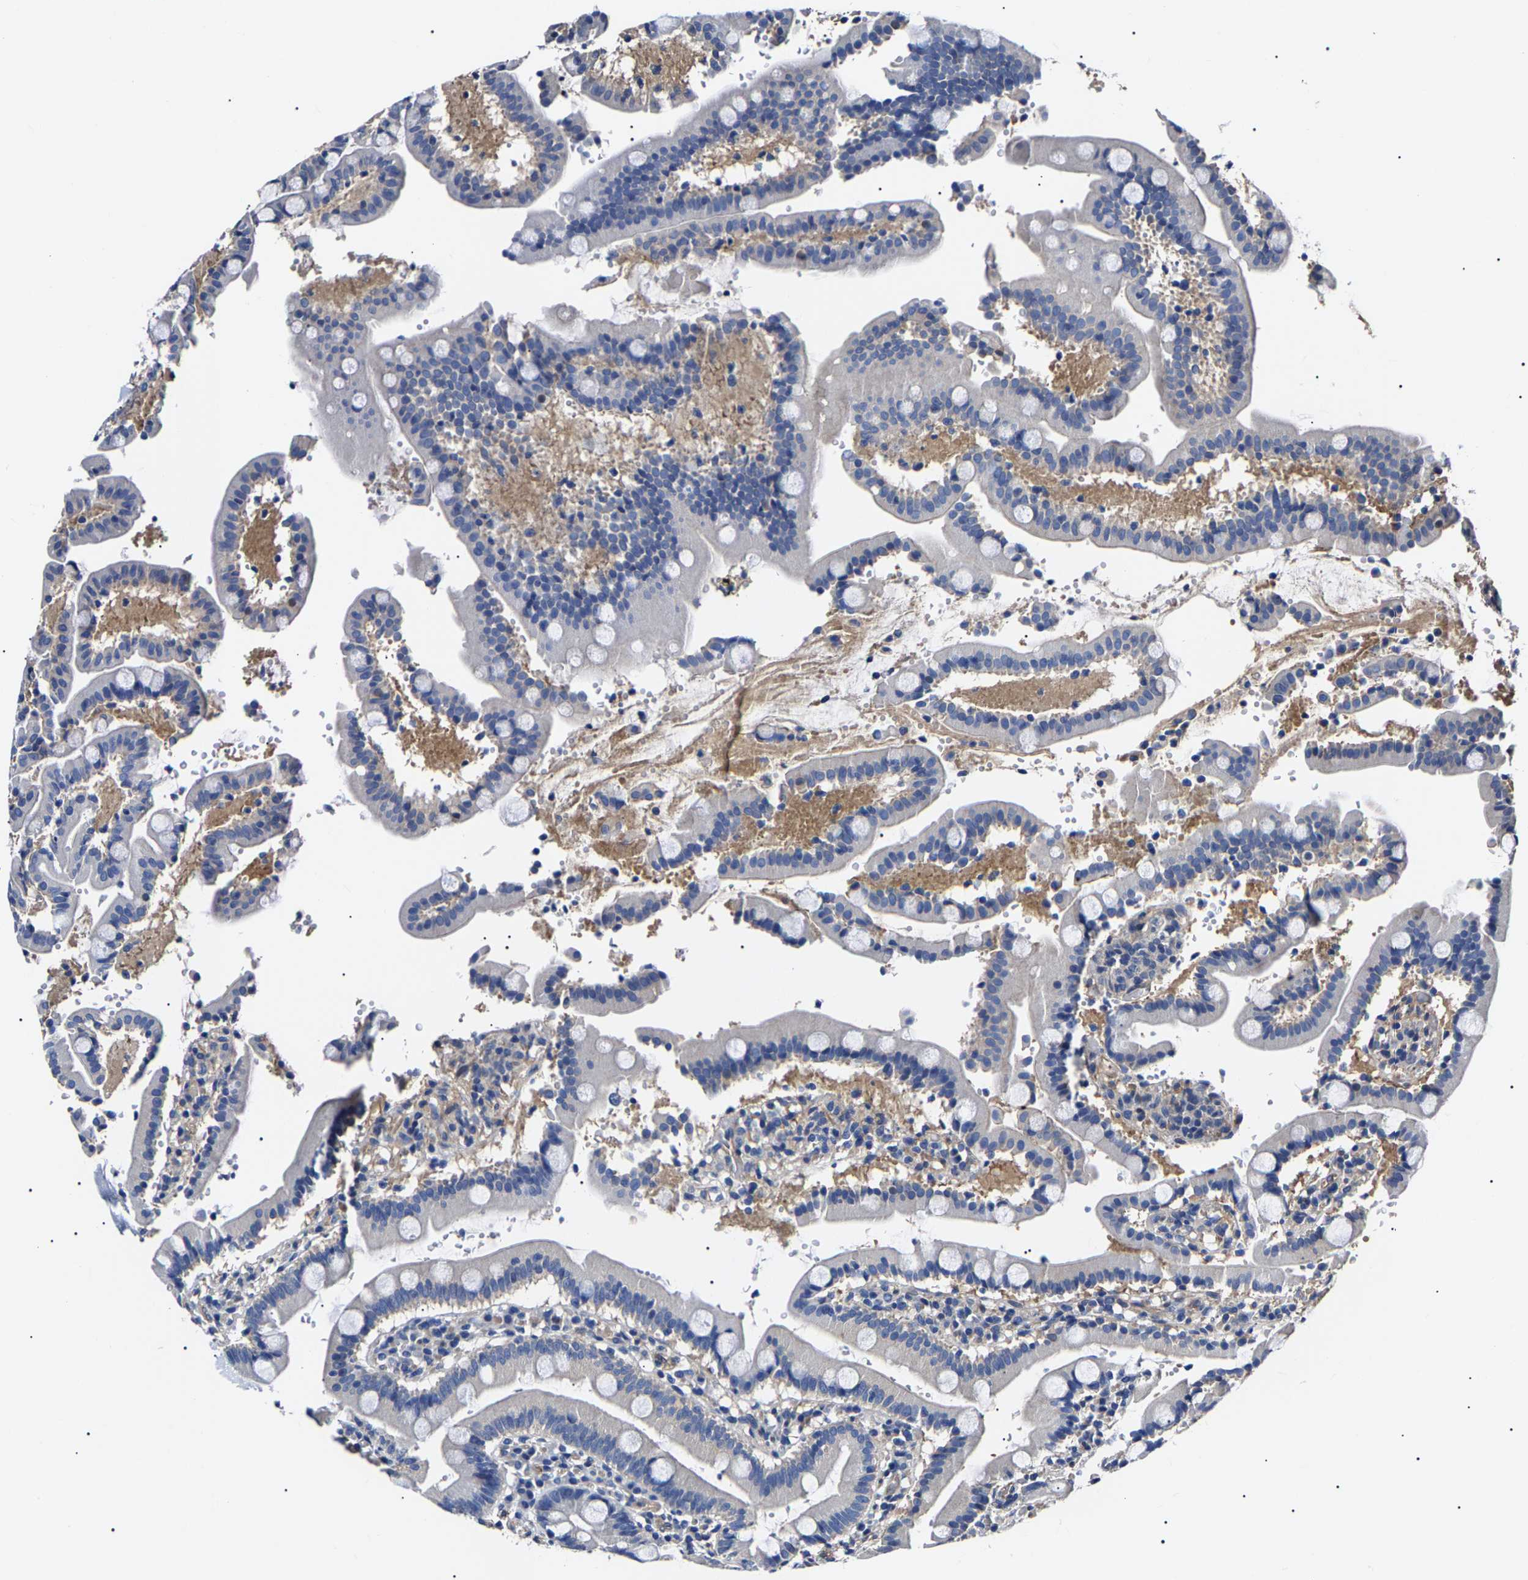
{"staining": {"intensity": "negative", "quantity": "none", "location": "none"}, "tissue": "duodenum", "cell_type": "Glandular cells", "image_type": "normal", "snomed": [{"axis": "morphology", "description": "Normal tissue, NOS"}, {"axis": "topography", "description": "Small intestine, NOS"}], "caption": "Immunohistochemistry (IHC) micrograph of benign human duodenum stained for a protein (brown), which displays no staining in glandular cells.", "gene": "KLHL42", "patient": {"sex": "female", "age": 71}}